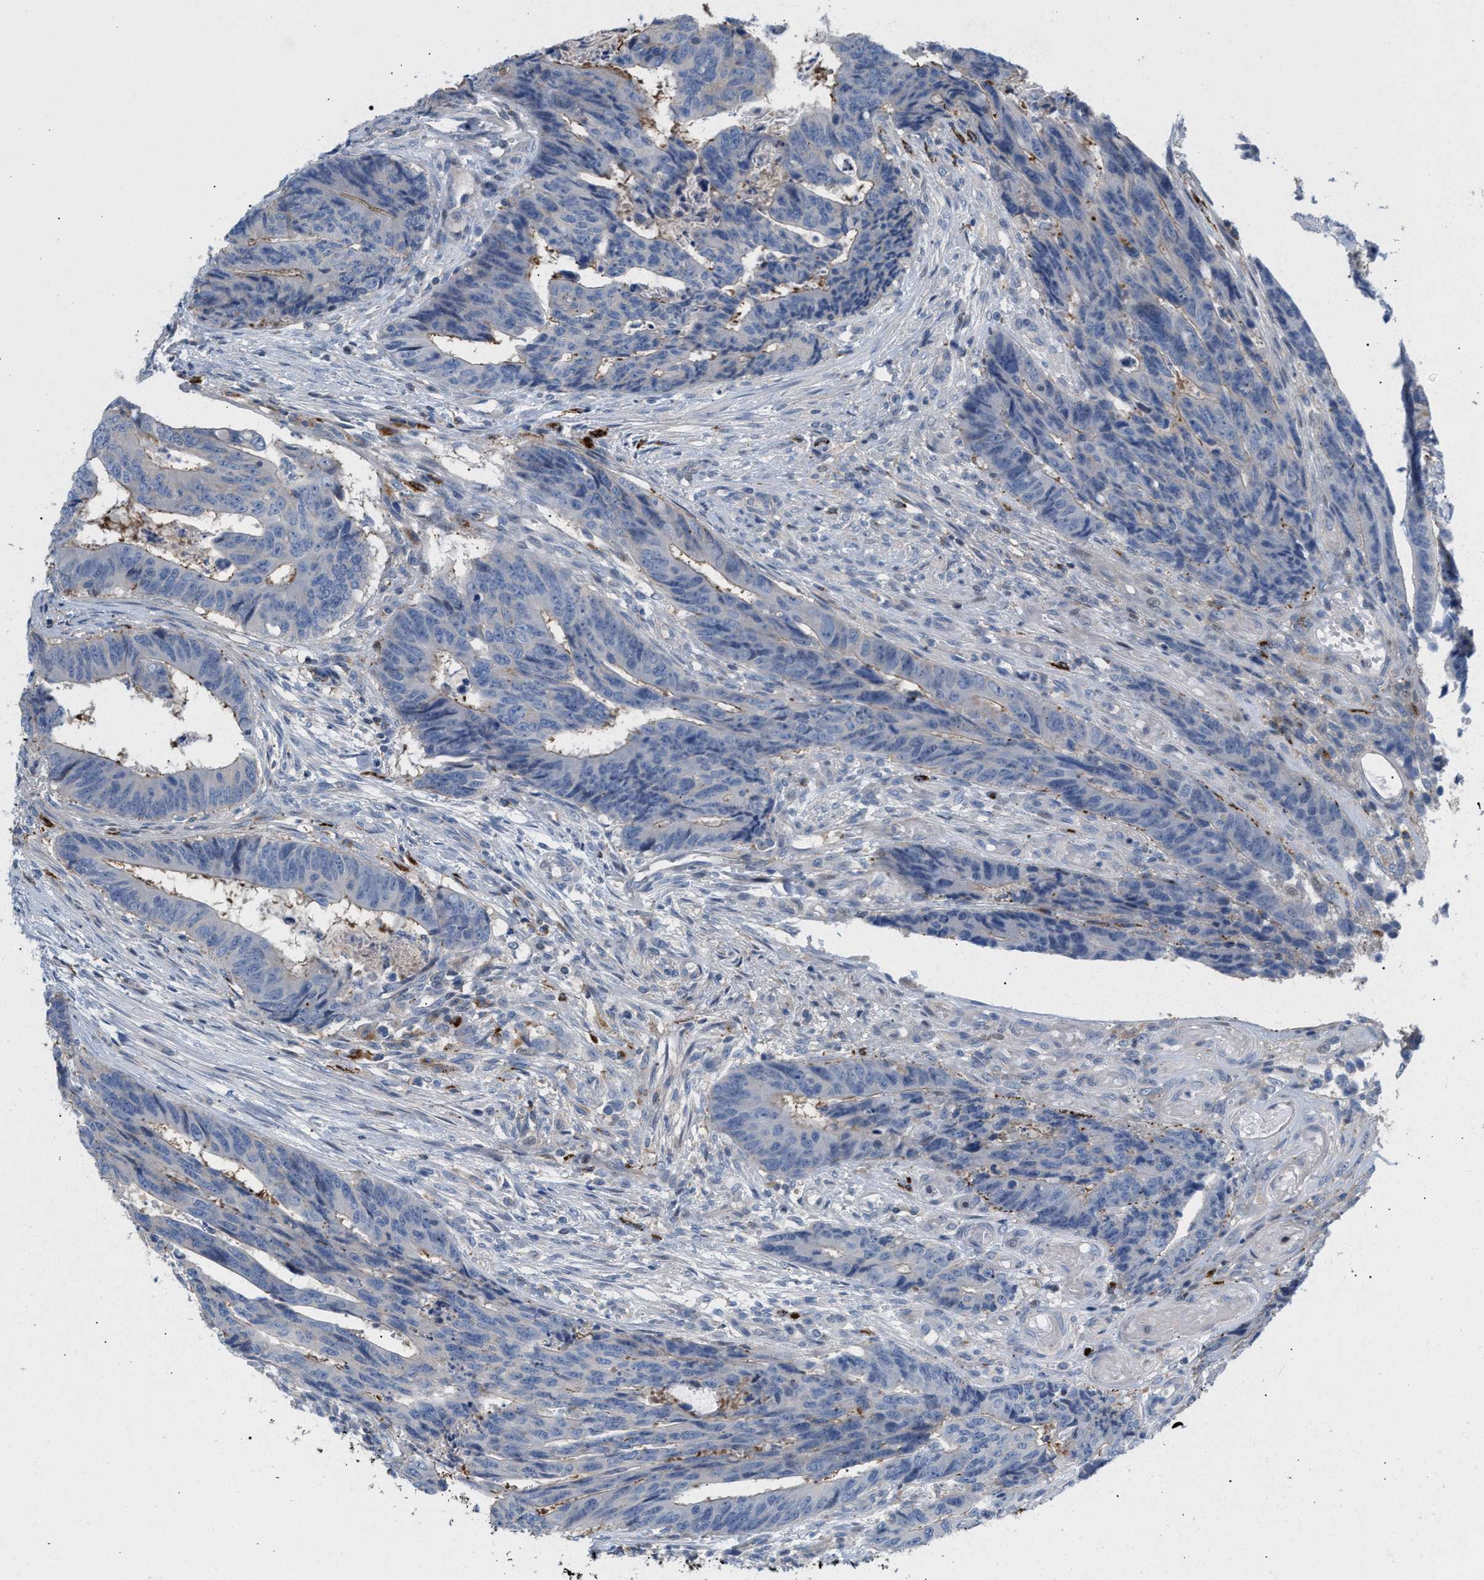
{"staining": {"intensity": "negative", "quantity": "none", "location": "none"}, "tissue": "colorectal cancer", "cell_type": "Tumor cells", "image_type": "cancer", "snomed": [{"axis": "morphology", "description": "Adenocarcinoma, NOS"}, {"axis": "topography", "description": "Rectum"}], "caption": "There is no significant expression in tumor cells of adenocarcinoma (colorectal).", "gene": "MBTD1", "patient": {"sex": "male", "age": 84}}